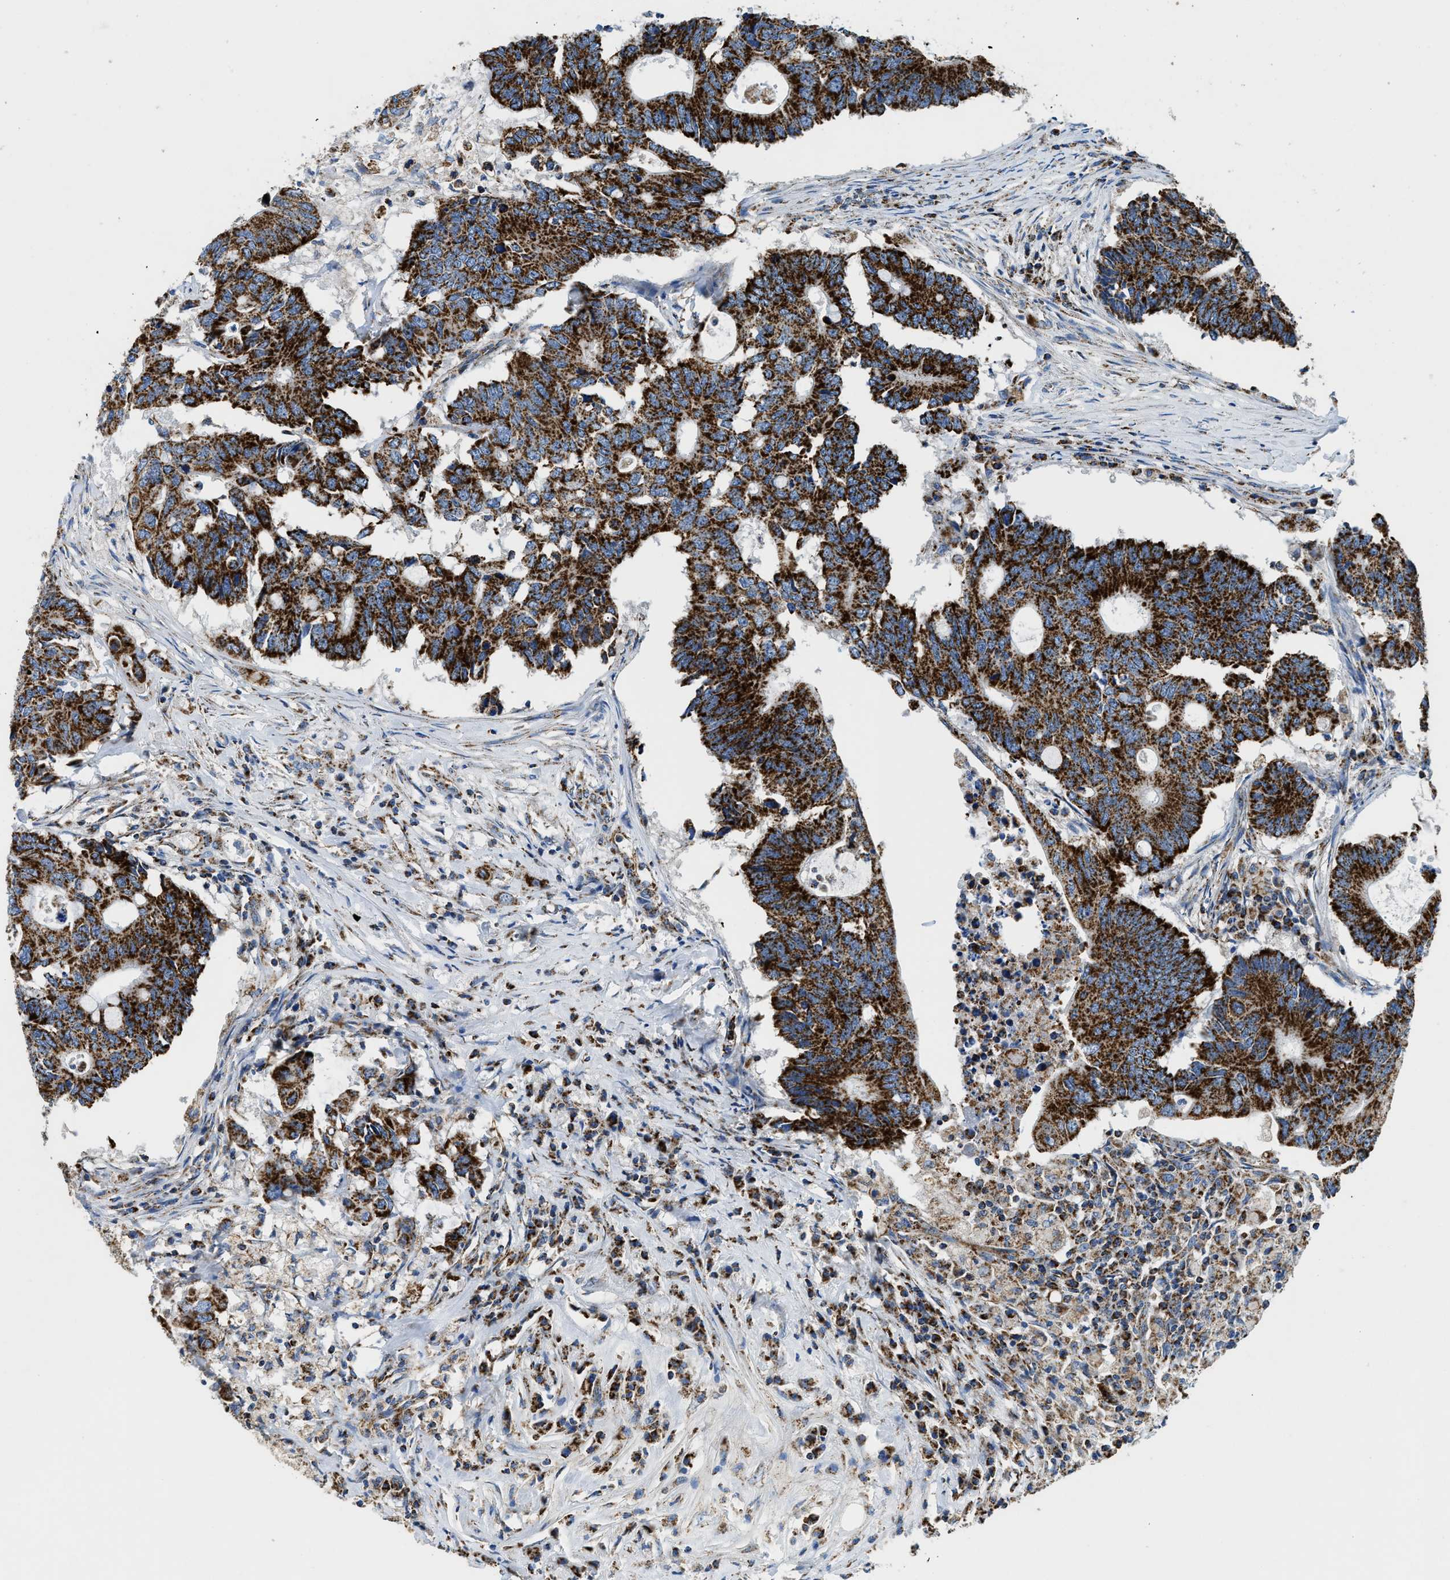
{"staining": {"intensity": "strong", "quantity": ">75%", "location": "cytoplasmic/membranous"}, "tissue": "colorectal cancer", "cell_type": "Tumor cells", "image_type": "cancer", "snomed": [{"axis": "morphology", "description": "Adenocarcinoma, NOS"}, {"axis": "topography", "description": "Colon"}], "caption": "Immunohistochemistry image of human colorectal cancer (adenocarcinoma) stained for a protein (brown), which shows high levels of strong cytoplasmic/membranous expression in about >75% of tumor cells.", "gene": "STK33", "patient": {"sex": "male", "age": 71}}